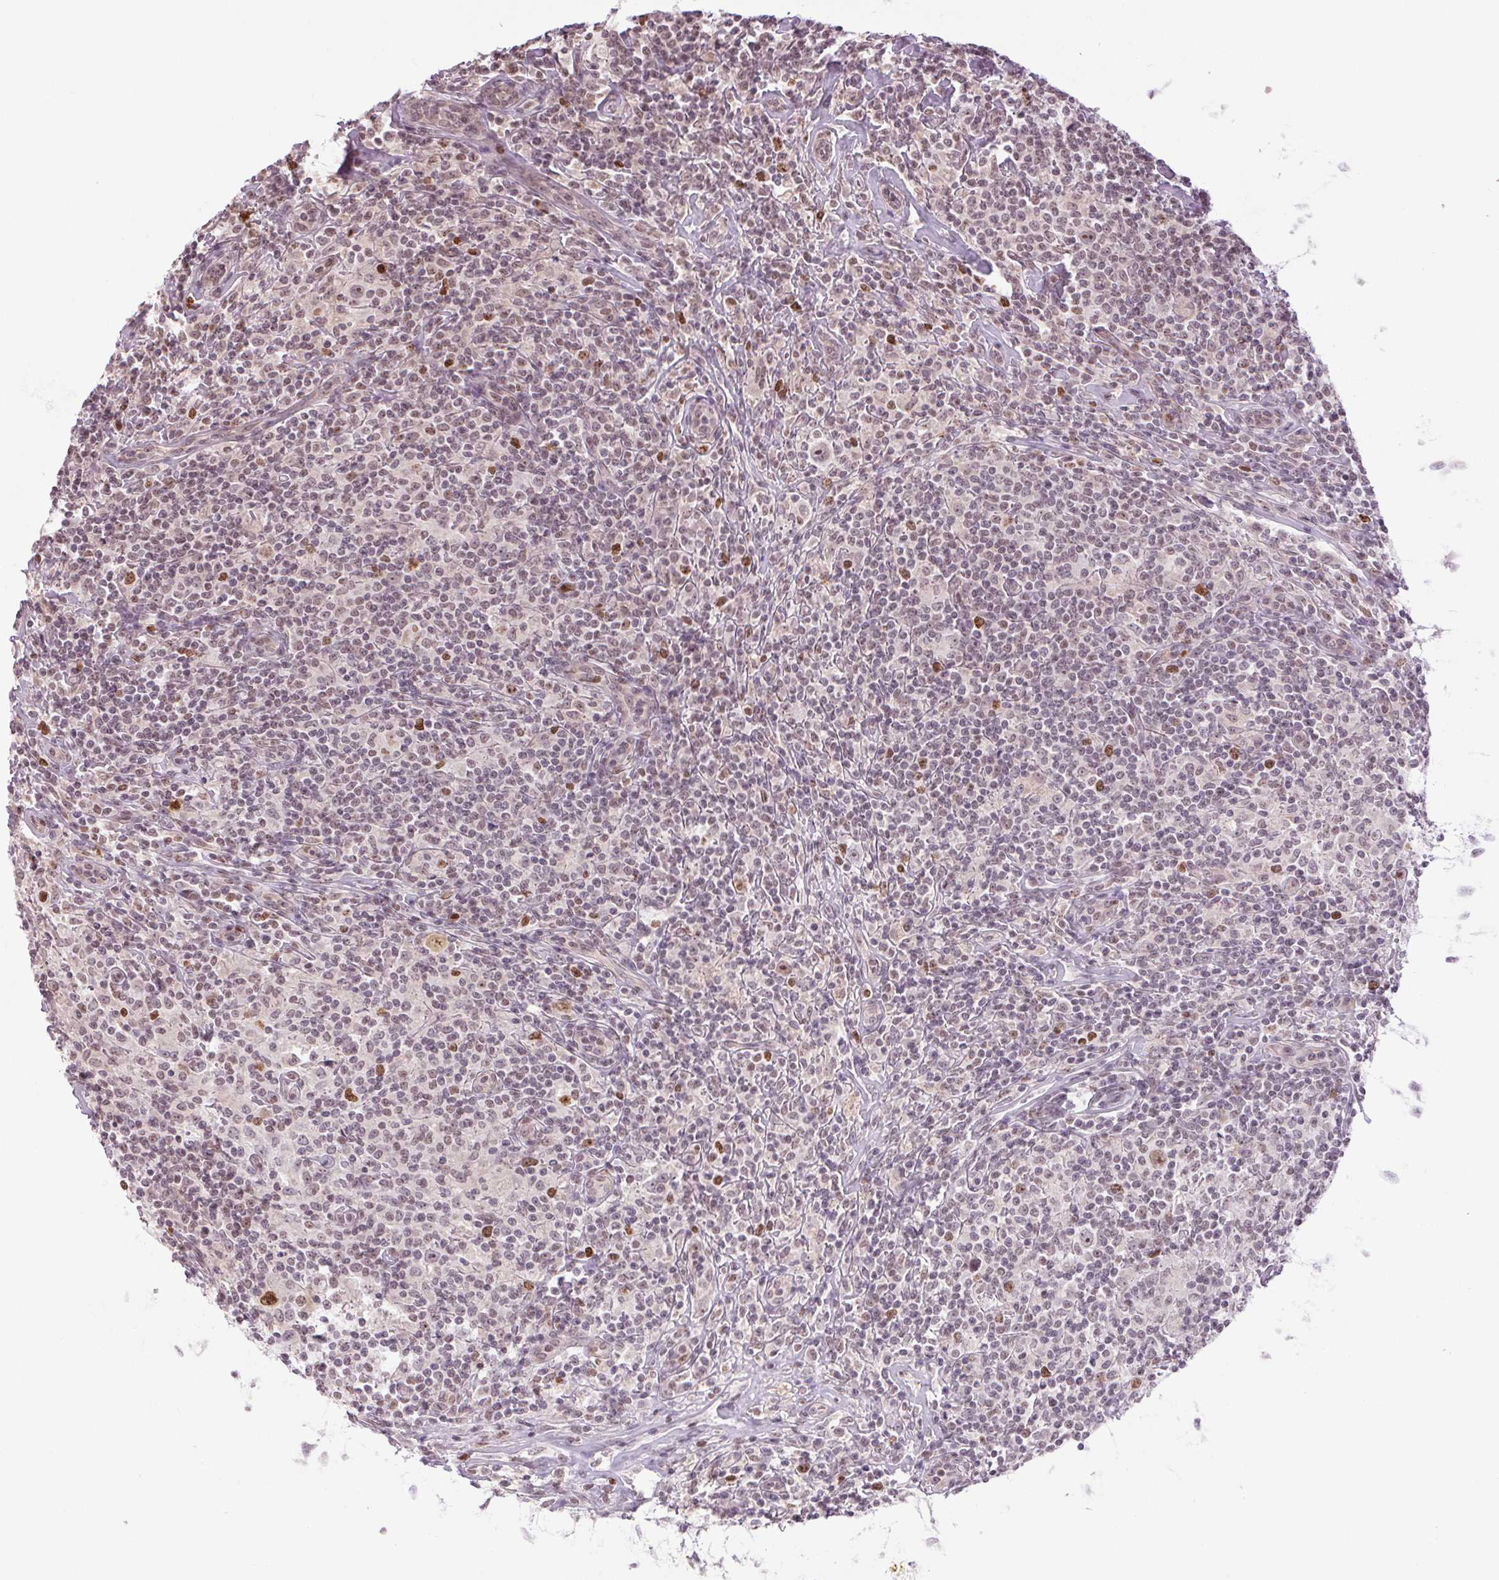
{"staining": {"intensity": "negative", "quantity": "none", "location": "none"}, "tissue": "lymphoma", "cell_type": "Tumor cells", "image_type": "cancer", "snomed": [{"axis": "morphology", "description": "Hodgkin's disease, NOS"}, {"axis": "morphology", "description": "Hodgkin's lymphoma, nodular sclerosis"}, {"axis": "topography", "description": "Lymph node"}], "caption": "Immunohistochemistry (IHC) histopathology image of neoplastic tissue: human lymphoma stained with DAB (3,3'-diaminobenzidine) shows no significant protein positivity in tumor cells.", "gene": "SMIM6", "patient": {"sex": "female", "age": 10}}